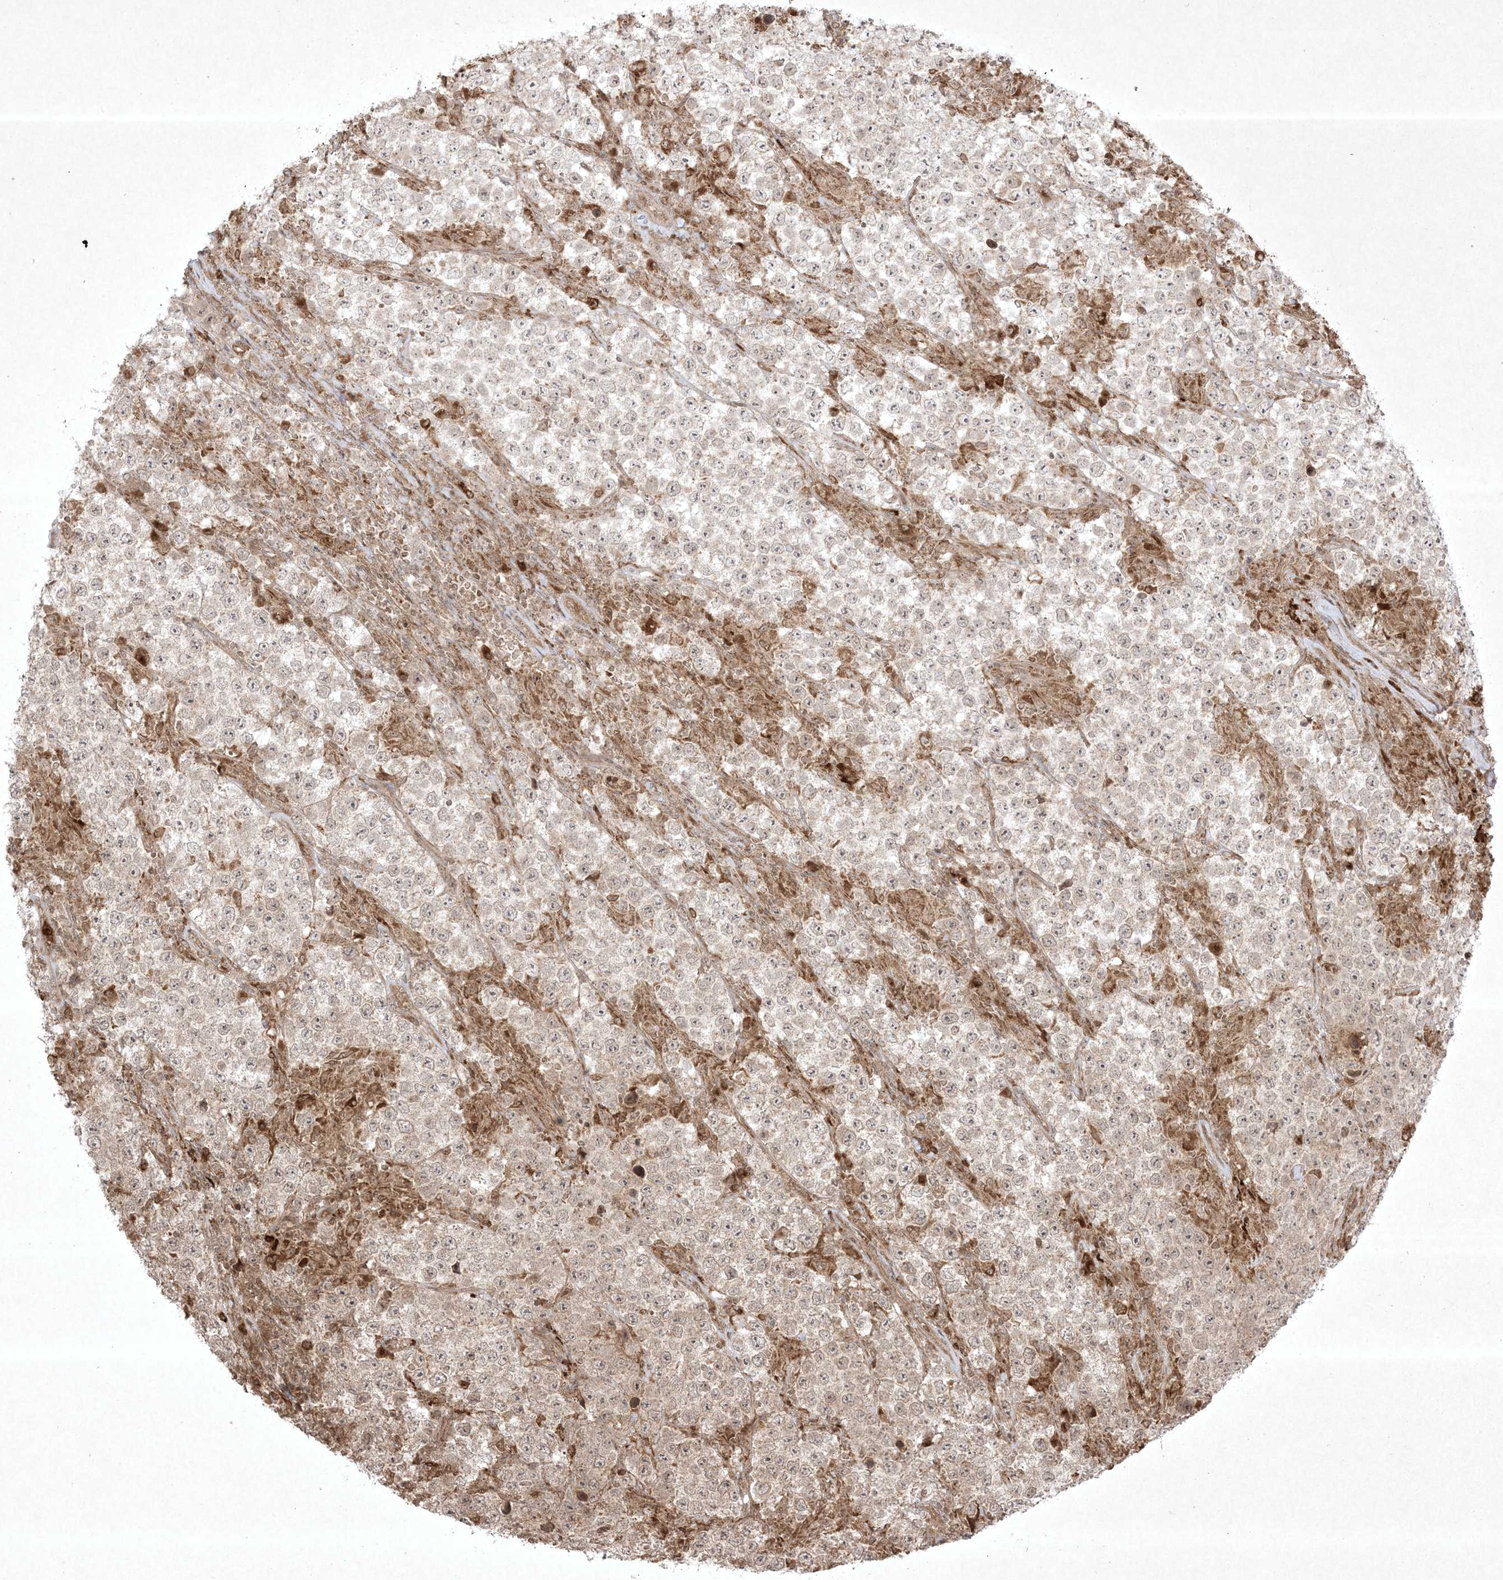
{"staining": {"intensity": "weak", "quantity": "<25%", "location": "cytoplasmic/membranous"}, "tissue": "testis cancer", "cell_type": "Tumor cells", "image_type": "cancer", "snomed": [{"axis": "morphology", "description": "Normal tissue, NOS"}, {"axis": "morphology", "description": "Urothelial carcinoma, High grade"}, {"axis": "morphology", "description": "Seminoma, NOS"}, {"axis": "morphology", "description": "Carcinoma, Embryonal, NOS"}, {"axis": "topography", "description": "Urinary bladder"}, {"axis": "topography", "description": "Testis"}], "caption": "Tumor cells are negative for brown protein staining in testis embryonal carcinoma.", "gene": "PTK6", "patient": {"sex": "male", "age": 41}}